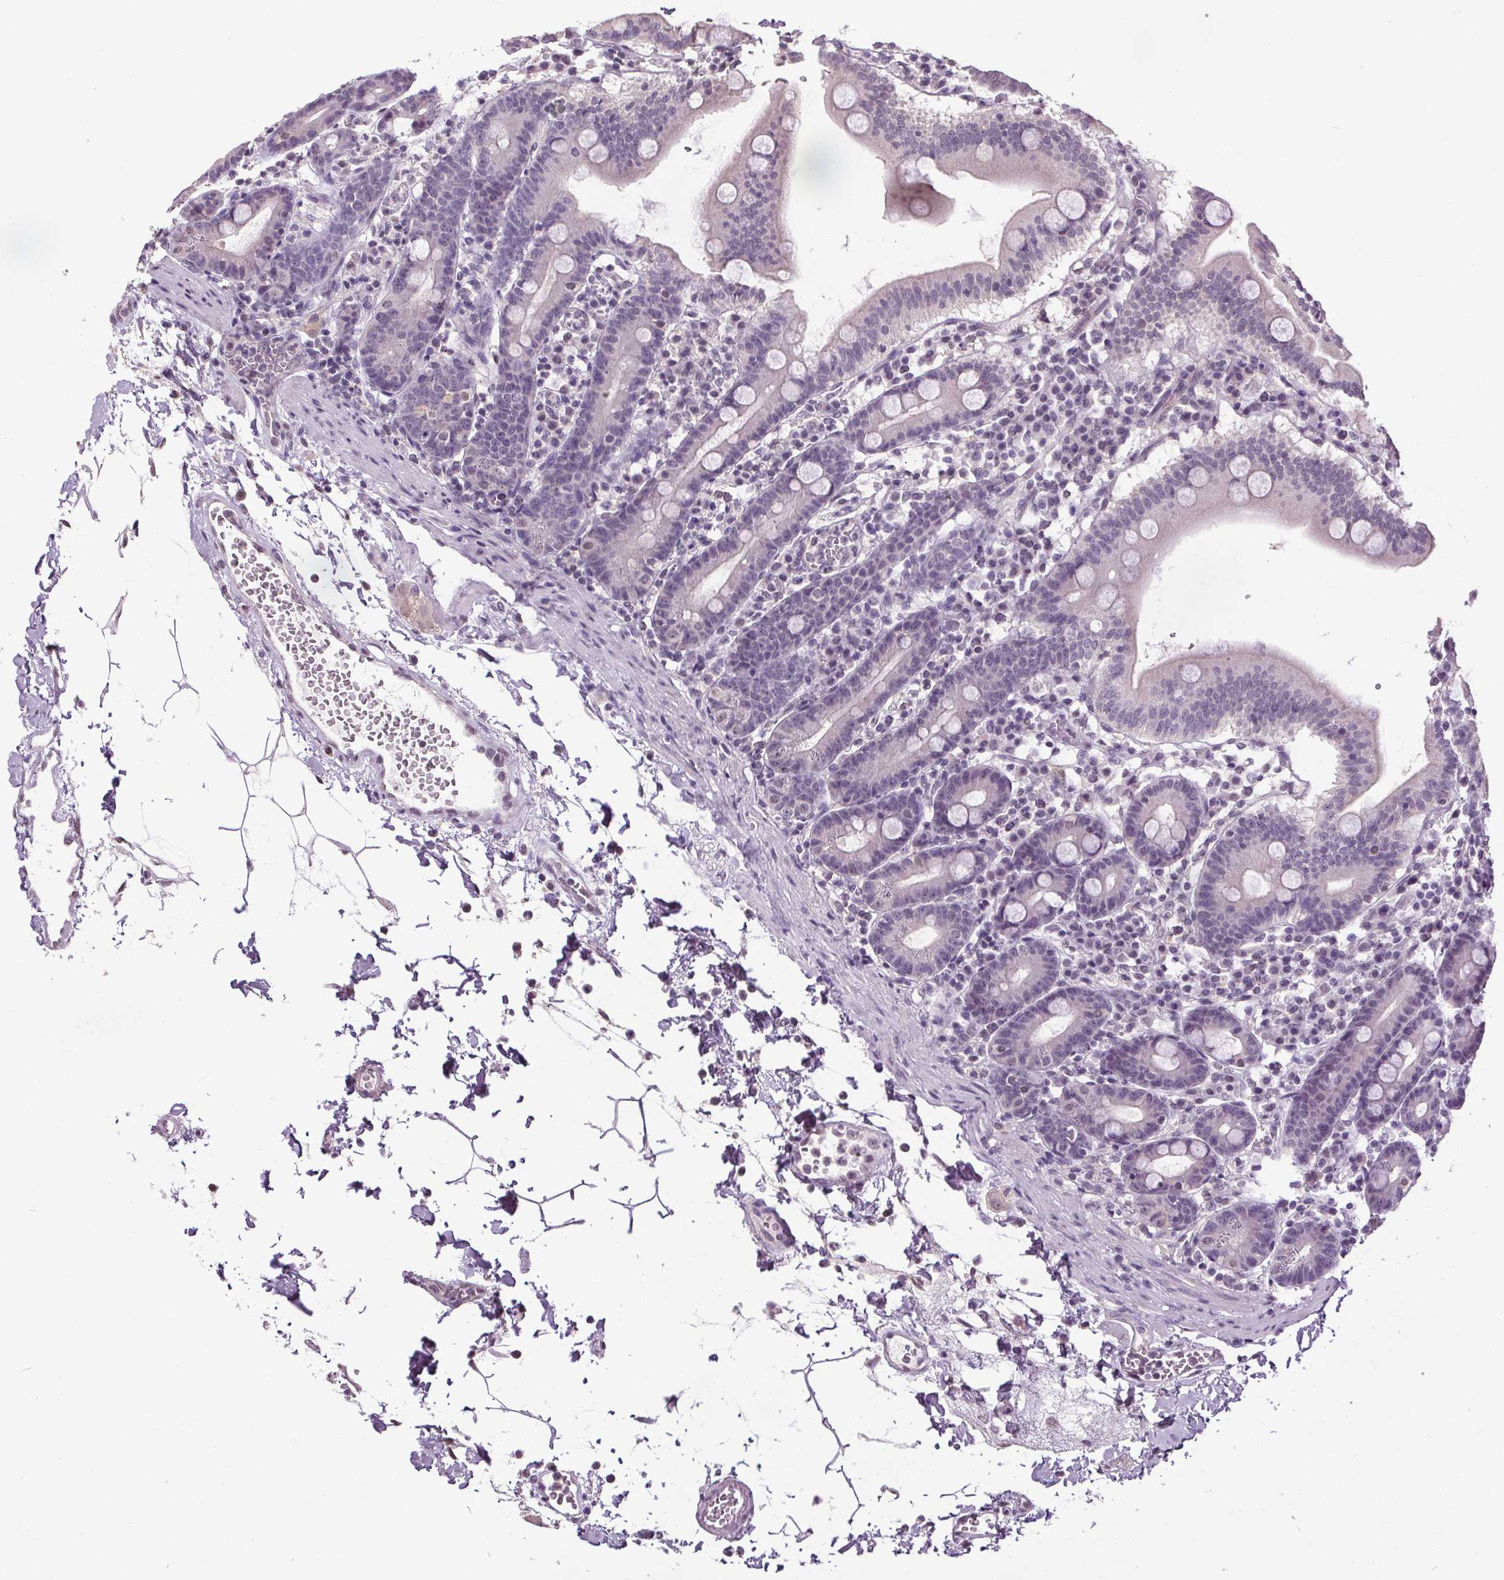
{"staining": {"intensity": "negative", "quantity": "none", "location": "none"}, "tissue": "duodenum", "cell_type": "Glandular cells", "image_type": "normal", "snomed": [{"axis": "morphology", "description": "Normal tissue, NOS"}, {"axis": "topography", "description": "Pancreas"}, {"axis": "topography", "description": "Duodenum"}], "caption": "Unremarkable duodenum was stained to show a protein in brown. There is no significant staining in glandular cells. (IHC, brightfield microscopy, high magnification).", "gene": "SLC2A9", "patient": {"sex": "male", "age": 59}}